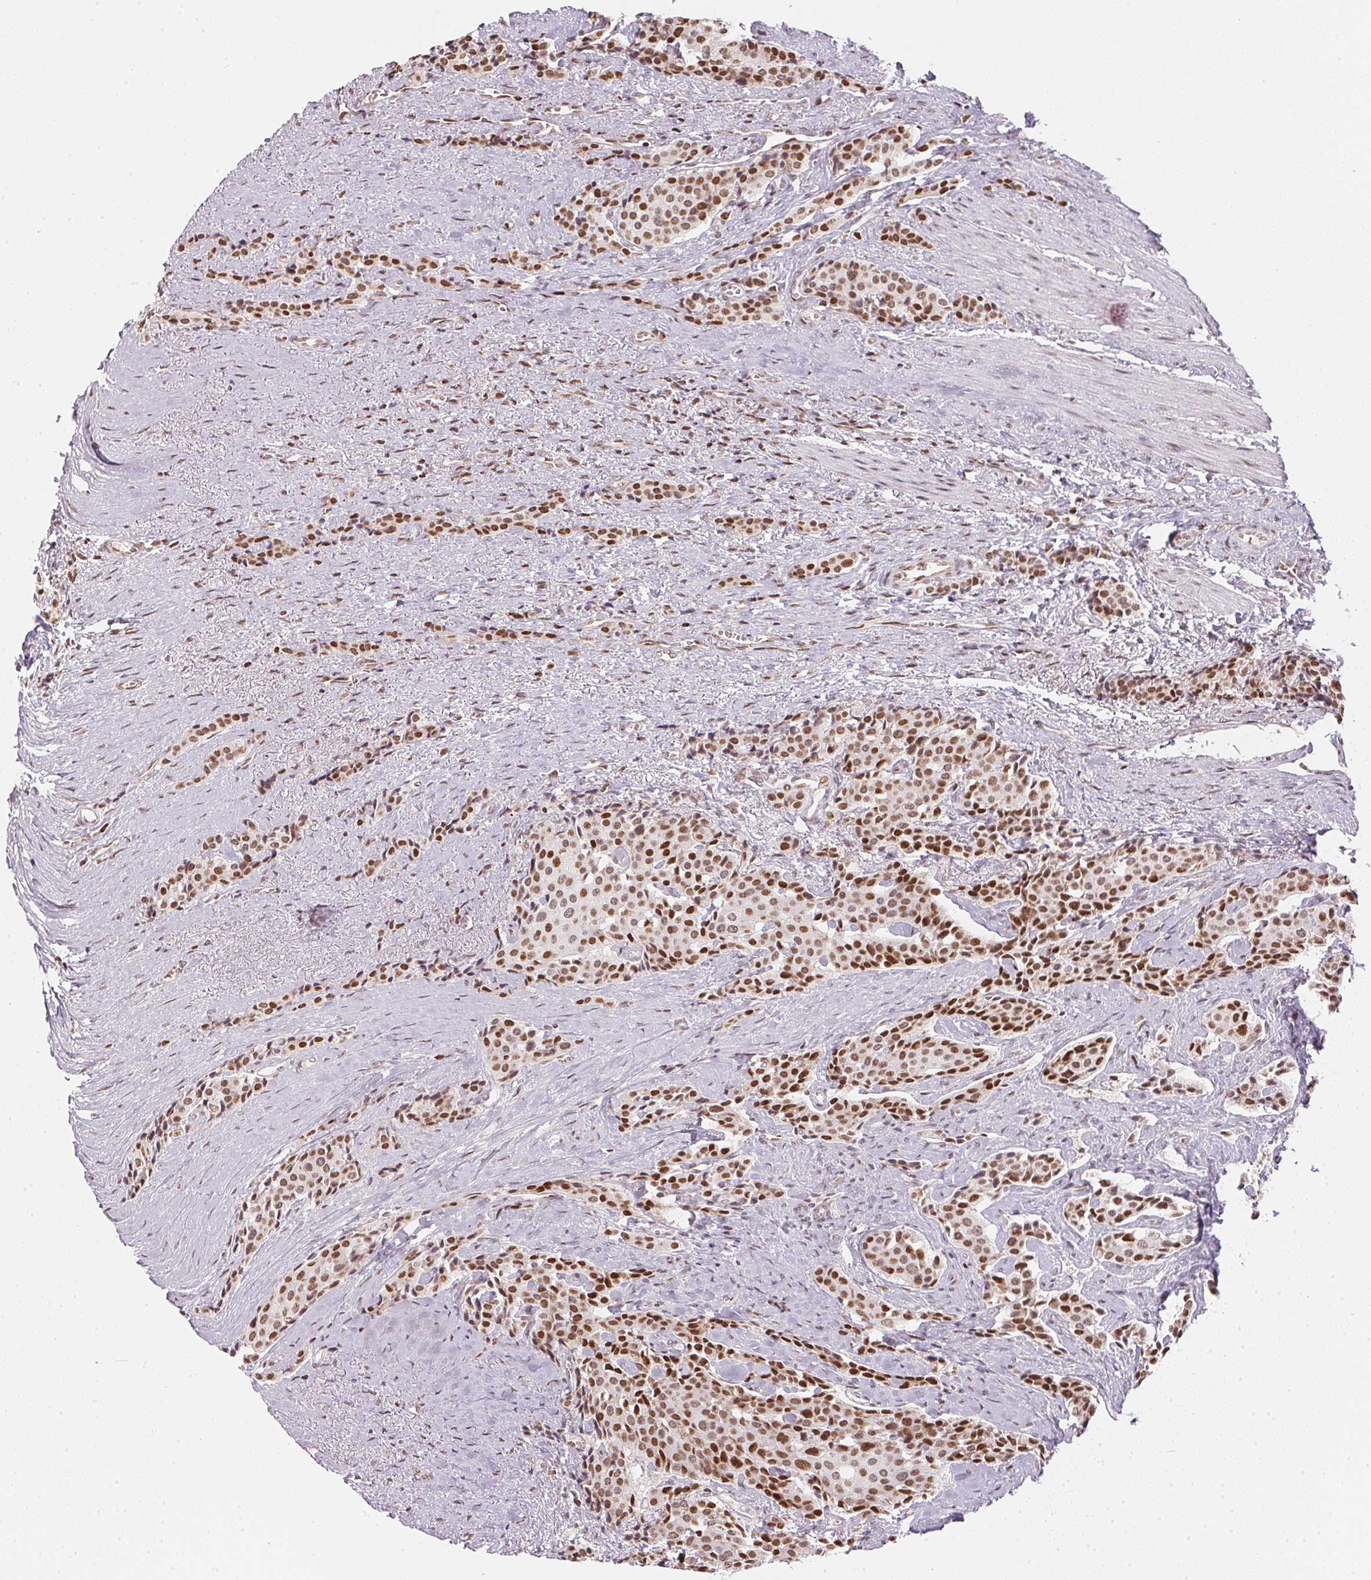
{"staining": {"intensity": "moderate", "quantity": ">75%", "location": "nuclear"}, "tissue": "carcinoid", "cell_type": "Tumor cells", "image_type": "cancer", "snomed": [{"axis": "morphology", "description": "Carcinoid, malignant, NOS"}, {"axis": "topography", "description": "Small intestine"}], "caption": "The photomicrograph reveals staining of carcinoid (malignant), revealing moderate nuclear protein expression (brown color) within tumor cells.", "gene": "KAT6A", "patient": {"sex": "male", "age": 73}}